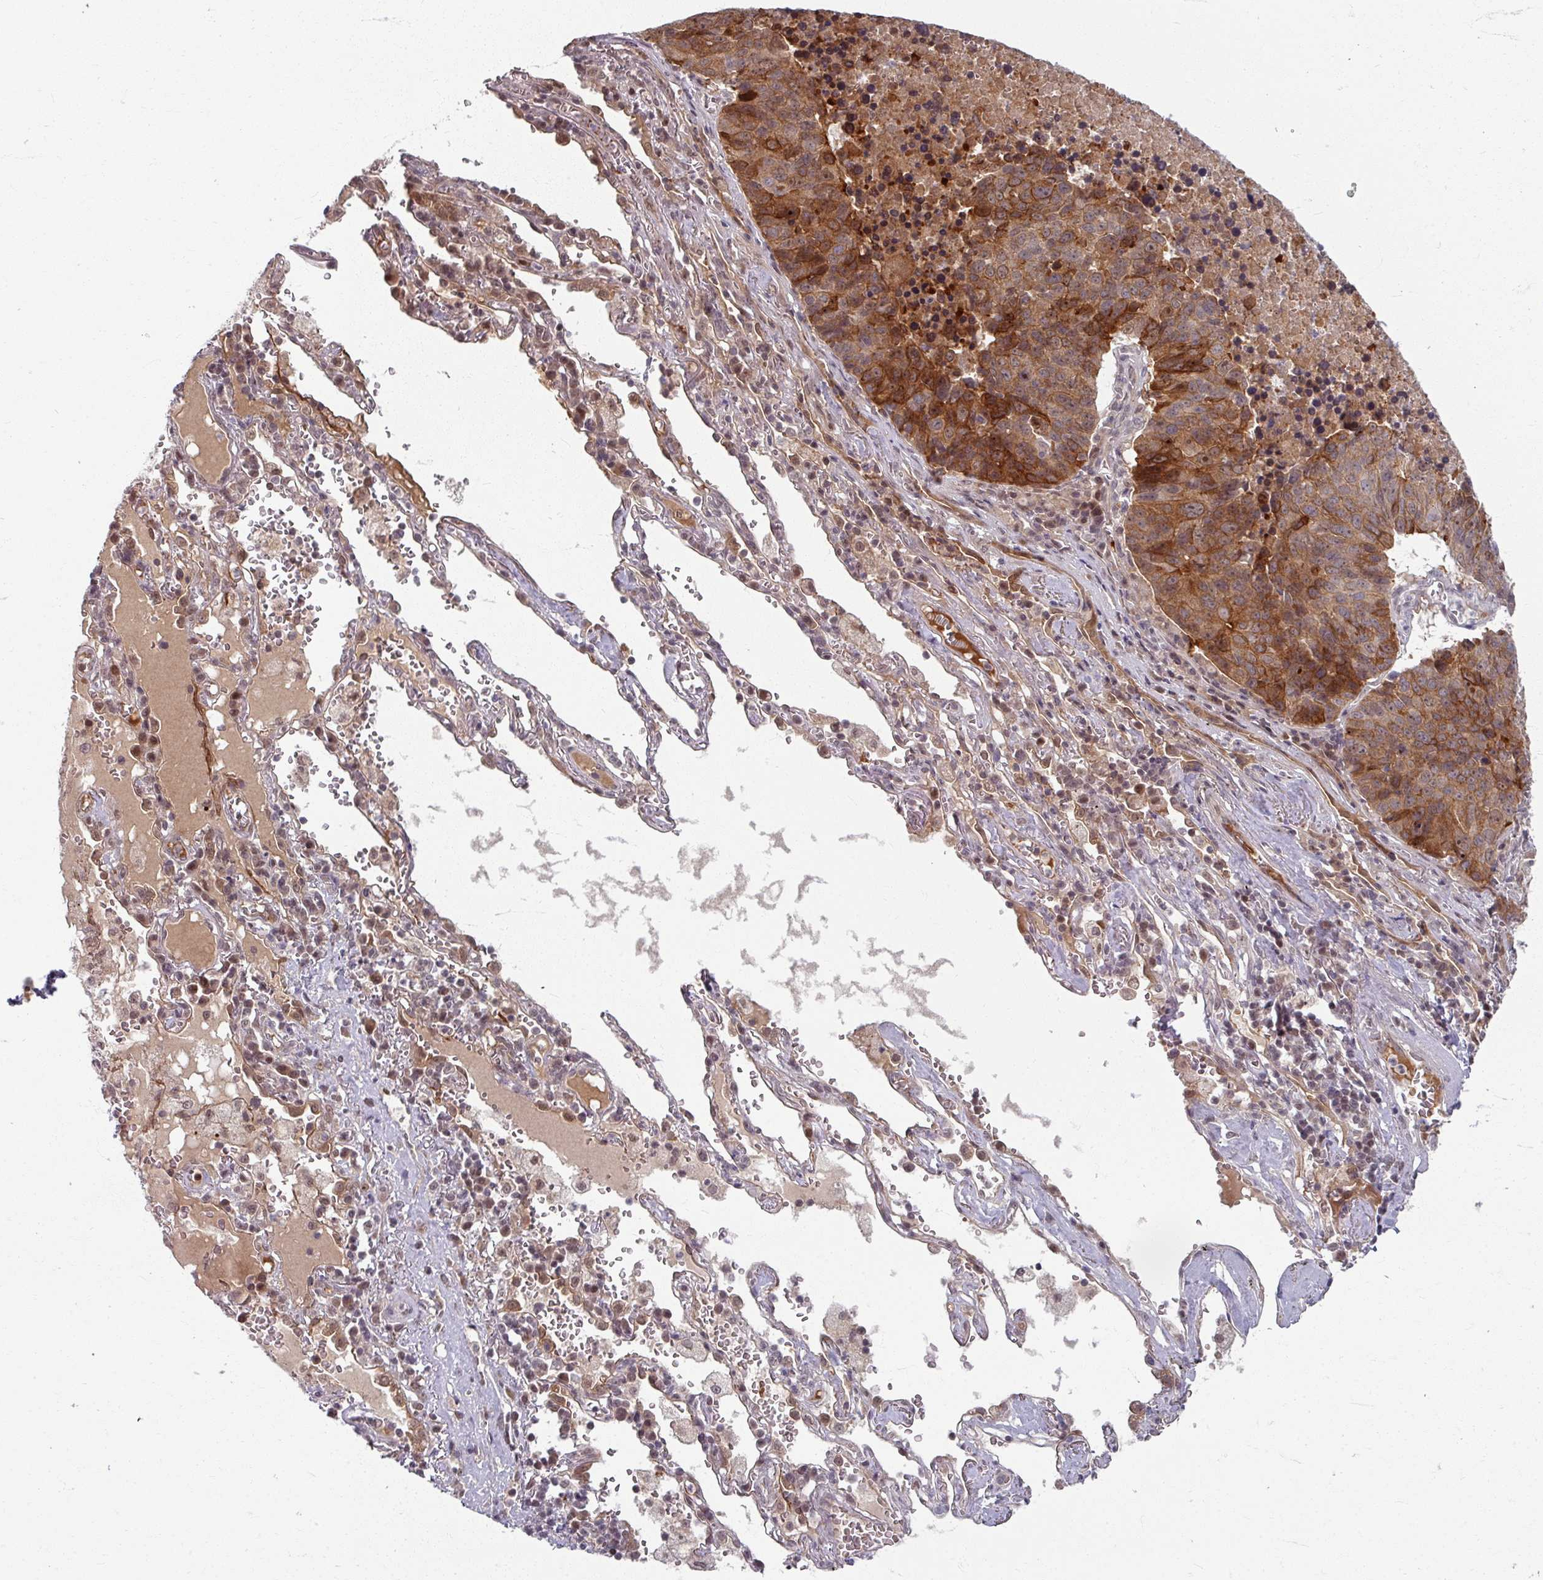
{"staining": {"intensity": "moderate", "quantity": "25%-75%", "location": "cytoplasmic/membranous,nuclear"}, "tissue": "lung cancer", "cell_type": "Tumor cells", "image_type": "cancer", "snomed": [{"axis": "morphology", "description": "Squamous cell carcinoma, NOS"}, {"axis": "topography", "description": "Lung"}], "caption": "Brown immunohistochemical staining in lung cancer (squamous cell carcinoma) shows moderate cytoplasmic/membranous and nuclear positivity in approximately 25%-75% of tumor cells.", "gene": "KLC3", "patient": {"sex": "female", "age": 66}}